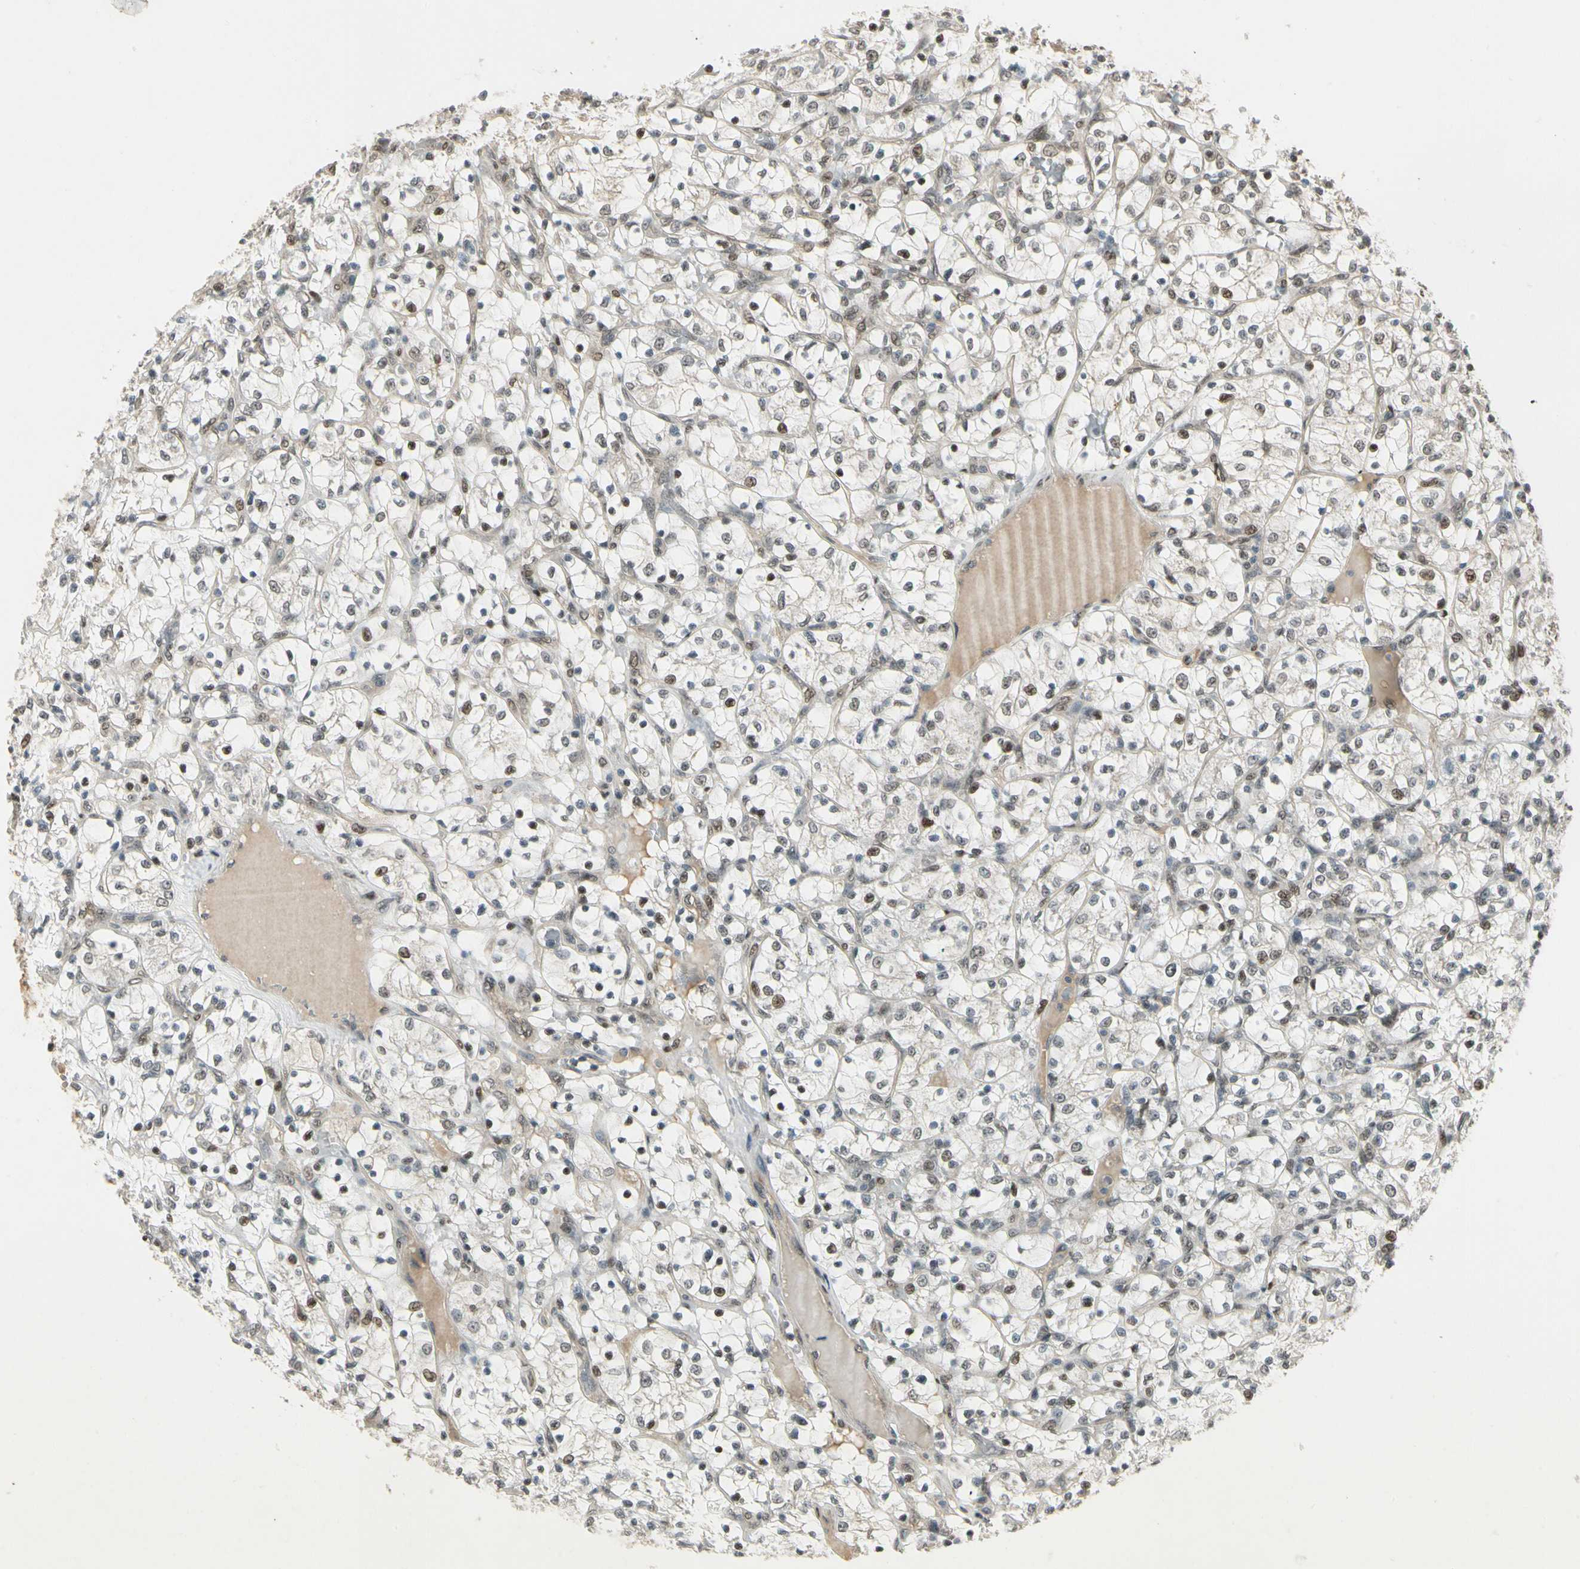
{"staining": {"intensity": "moderate", "quantity": "<25%", "location": "nuclear"}, "tissue": "renal cancer", "cell_type": "Tumor cells", "image_type": "cancer", "snomed": [{"axis": "morphology", "description": "Adenocarcinoma, NOS"}, {"axis": "topography", "description": "Kidney"}], "caption": "Tumor cells reveal moderate nuclear staining in about <25% of cells in adenocarcinoma (renal). (DAB (3,3'-diaminobenzidine) IHC with brightfield microscopy, high magnification).", "gene": "GTF3A", "patient": {"sex": "female", "age": 69}}